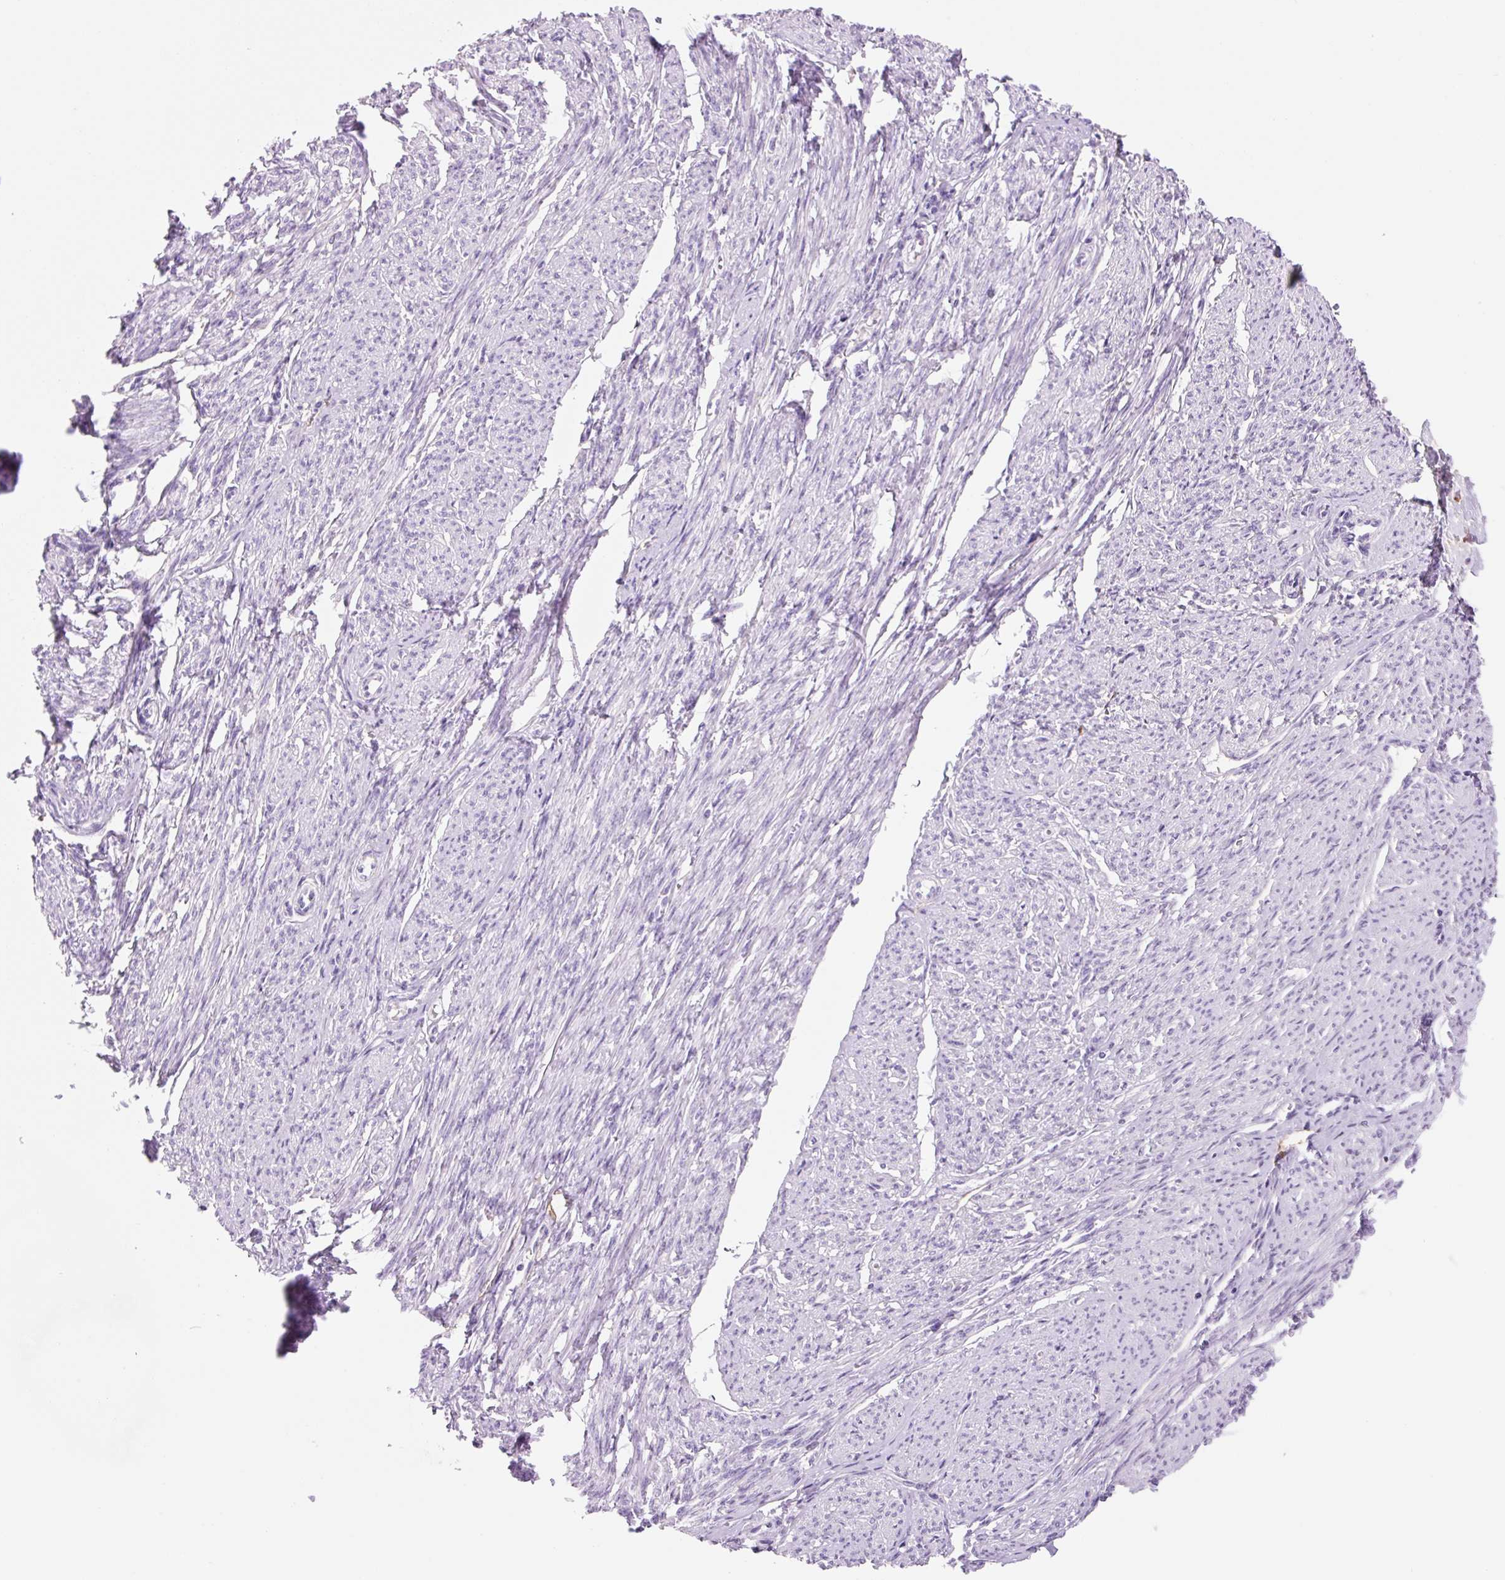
{"staining": {"intensity": "negative", "quantity": "none", "location": "none"}, "tissue": "smooth muscle", "cell_type": "Smooth muscle cells", "image_type": "normal", "snomed": [{"axis": "morphology", "description": "Normal tissue, NOS"}, {"axis": "topography", "description": "Smooth muscle"}], "caption": "DAB immunohistochemical staining of unremarkable smooth muscle exhibits no significant positivity in smooth muscle cells.", "gene": "FABP5", "patient": {"sex": "female", "age": 65}}